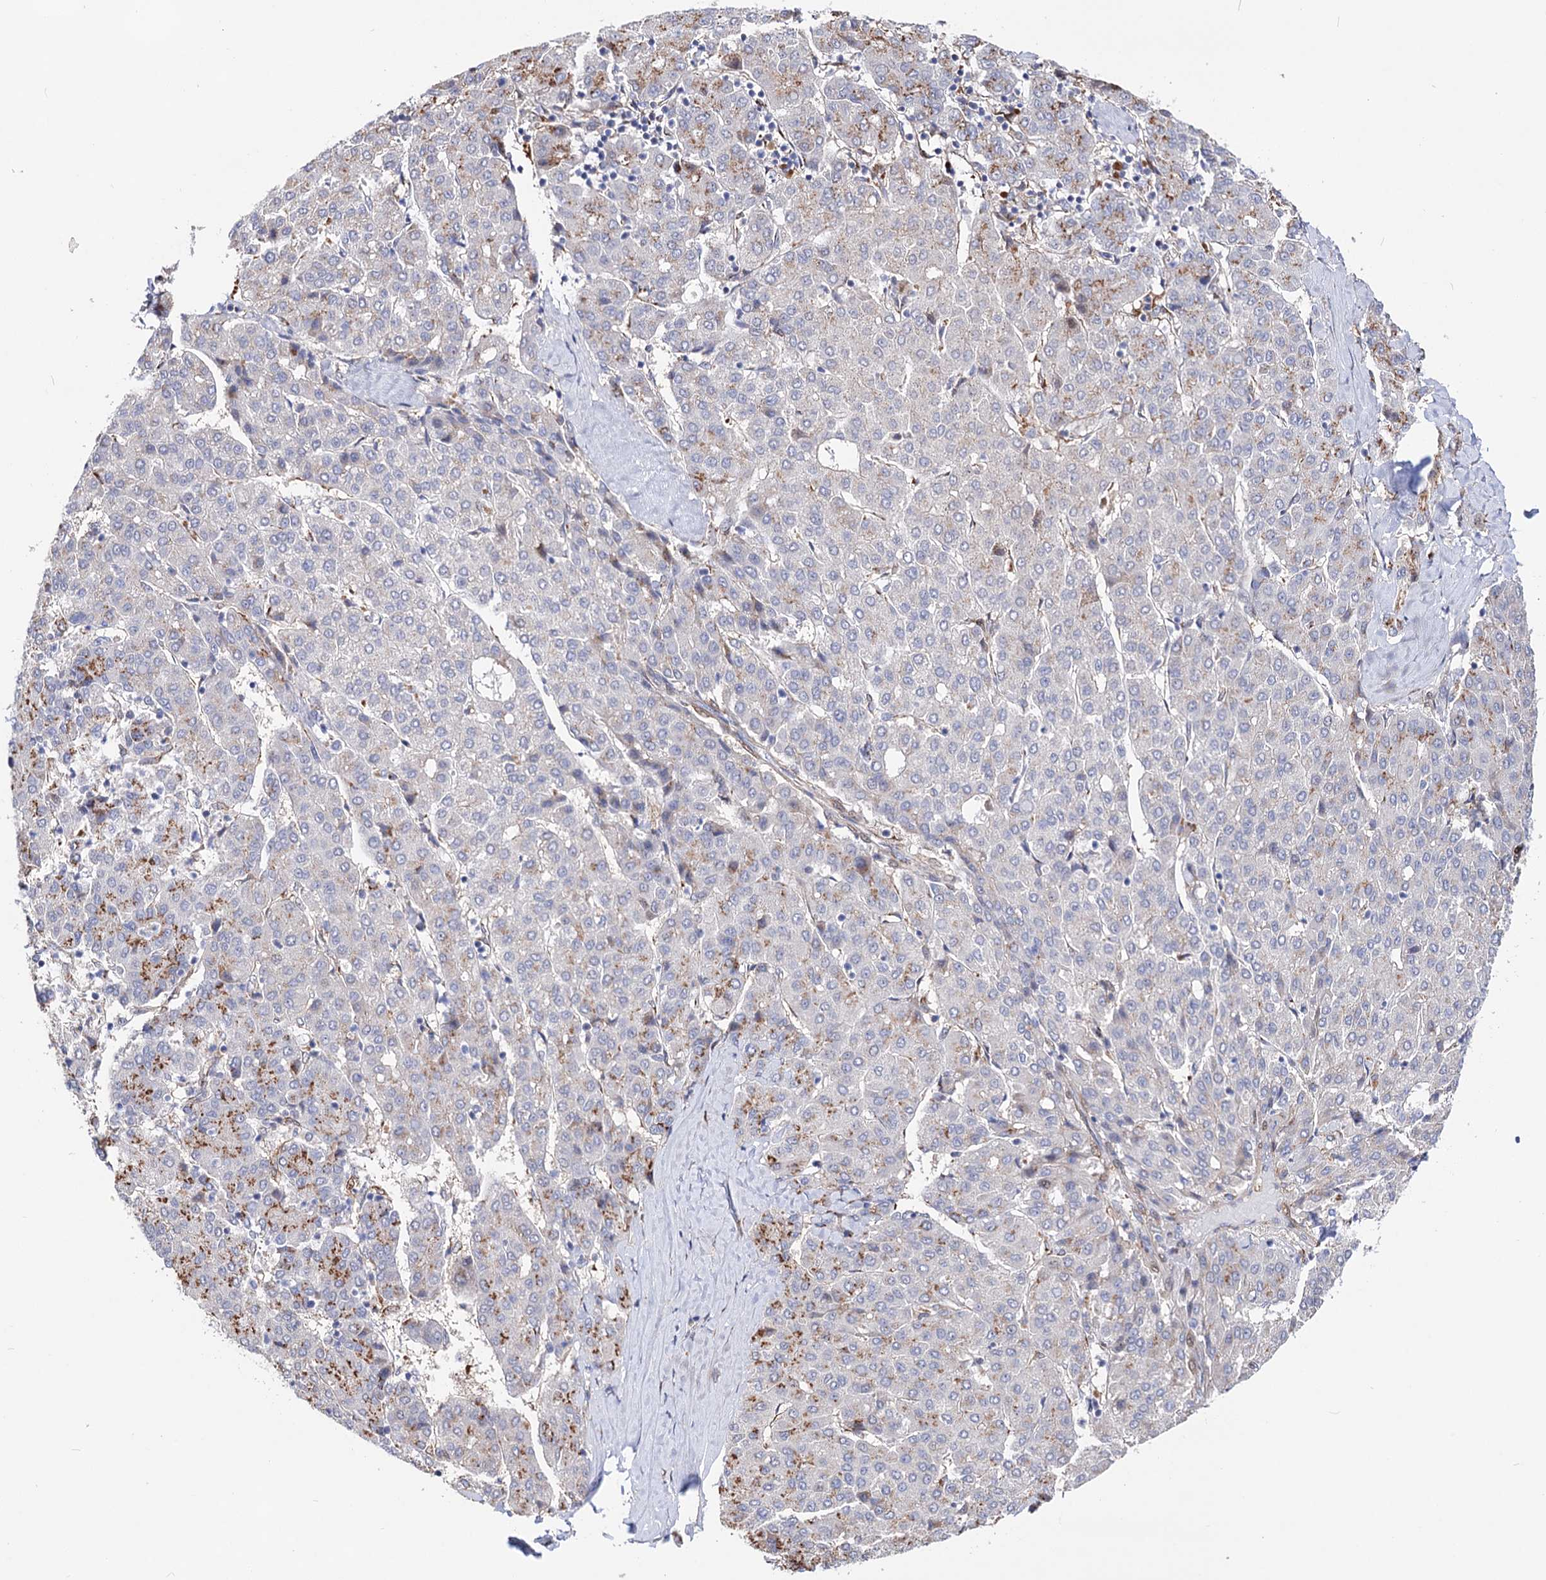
{"staining": {"intensity": "moderate", "quantity": "25%-75%", "location": "cytoplasmic/membranous"}, "tissue": "liver cancer", "cell_type": "Tumor cells", "image_type": "cancer", "snomed": [{"axis": "morphology", "description": "Carcinoma, Hepatocellular, NOS"}, {"axis": "topography", "description": "Liver"}], "caption": "A histopathology image of hepatocellular carcinoma (liver) stained for a protein reveals moderate cytoplasmic/membranous brown staining in tumor cells. The protein of interest is shown in brown color, while the nuclei are stained blue.", "gene": "C11orf96", "patient": {"sex": "male", "age": 65}}